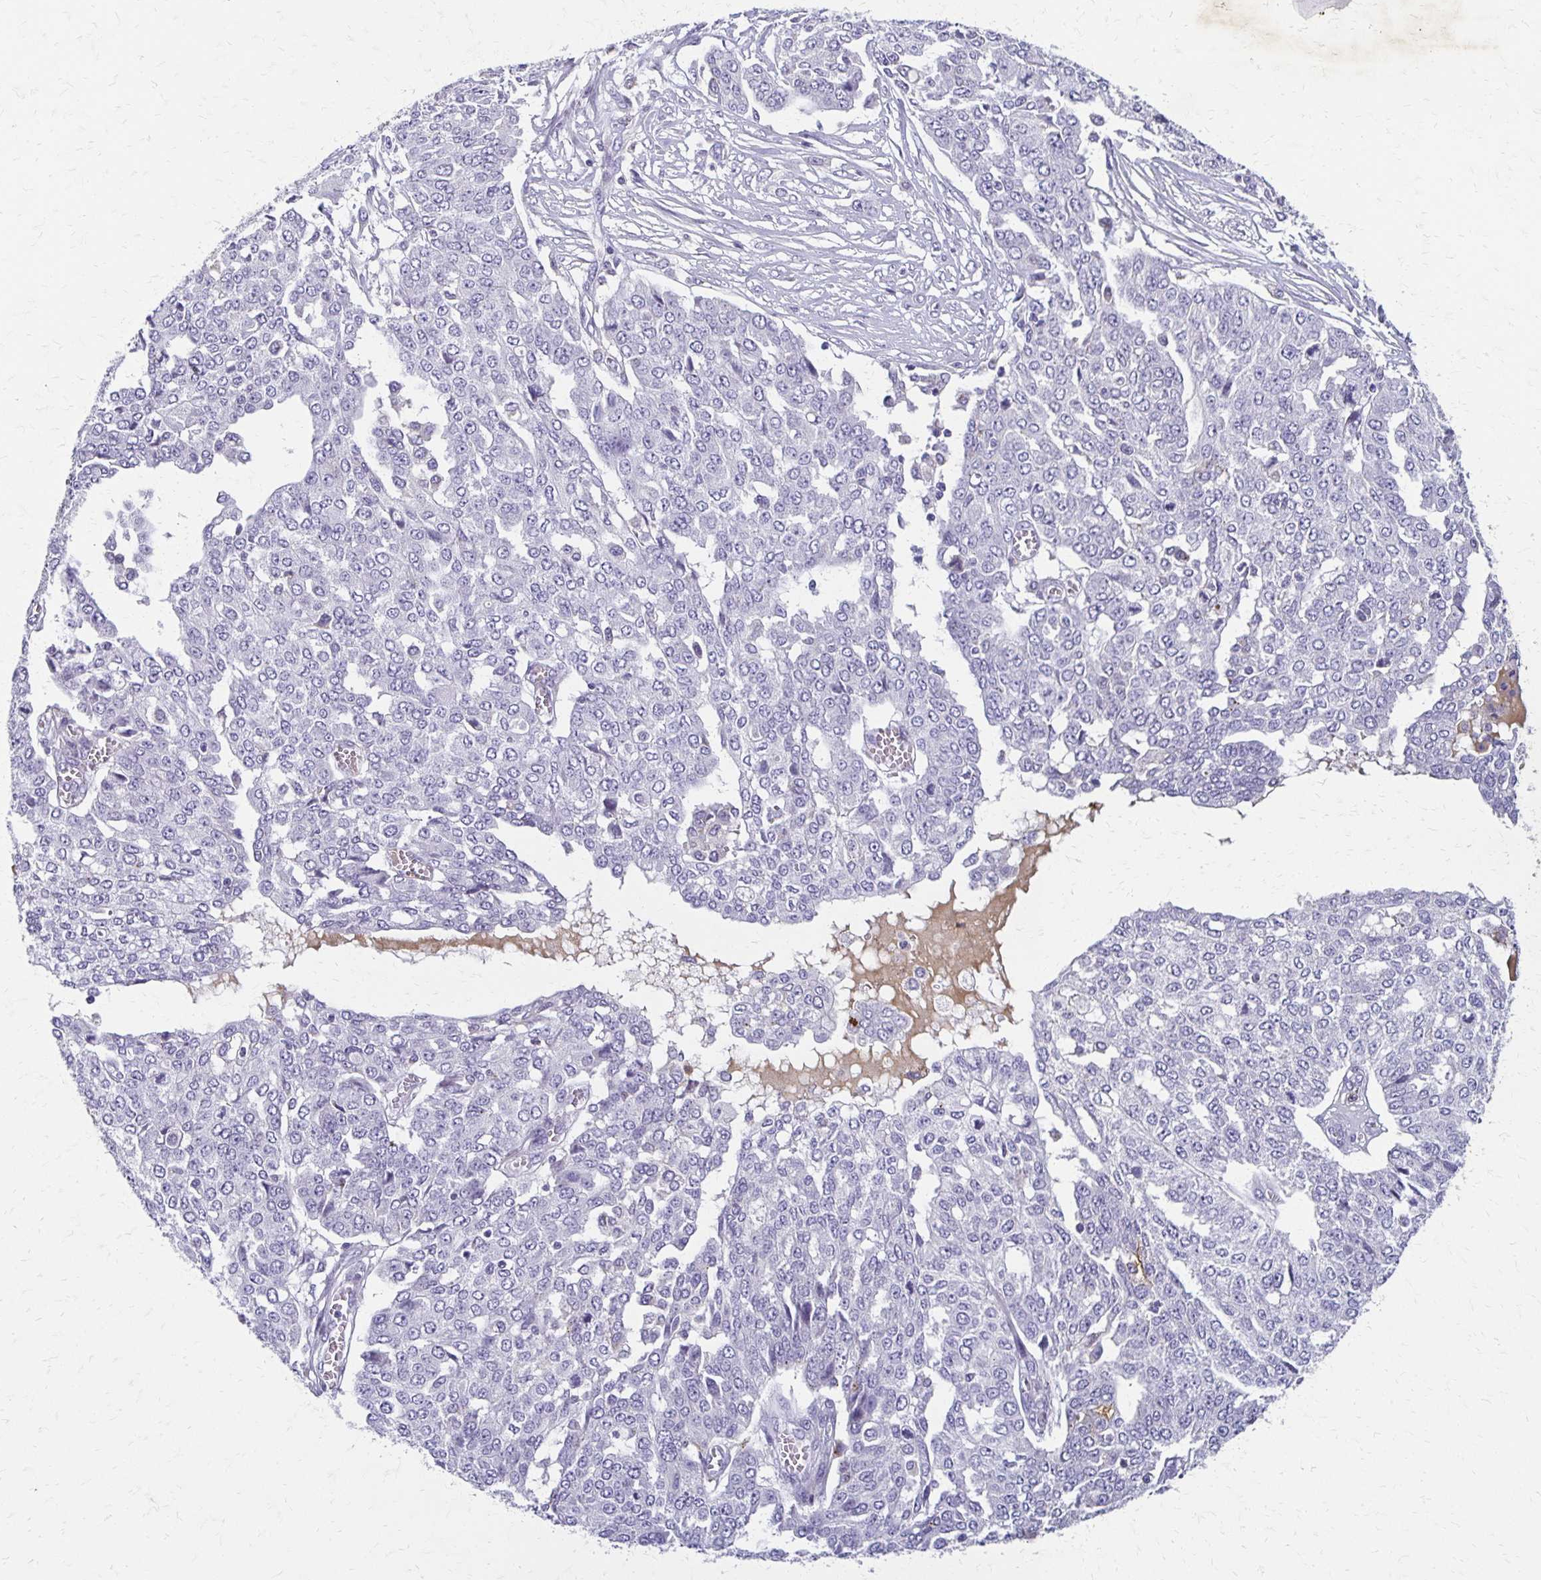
{"staining": {"intensity": "negative", "quantity": "none", "location": "none"}, "tissue": "ovarian cancer", "cell_type": "Tumor cells", "image_type": "cancer", "snomed": [{"axis": "morphology", "description": "Cystadenocarcinoma, serous, NOS"}, {"axis": "topography", "description": "Soft tissue"}, {"axis": "topography", "description": "Ovary"}], "caption": "A high-resolution micrograph shows immunohistochemistry (IHC) staining of serous cystadenocarcinoma (ovarian), which shows no significant expression in tumor cells.", "gene": "BBS12", "patient": {"sex": "female", "age": 57}}